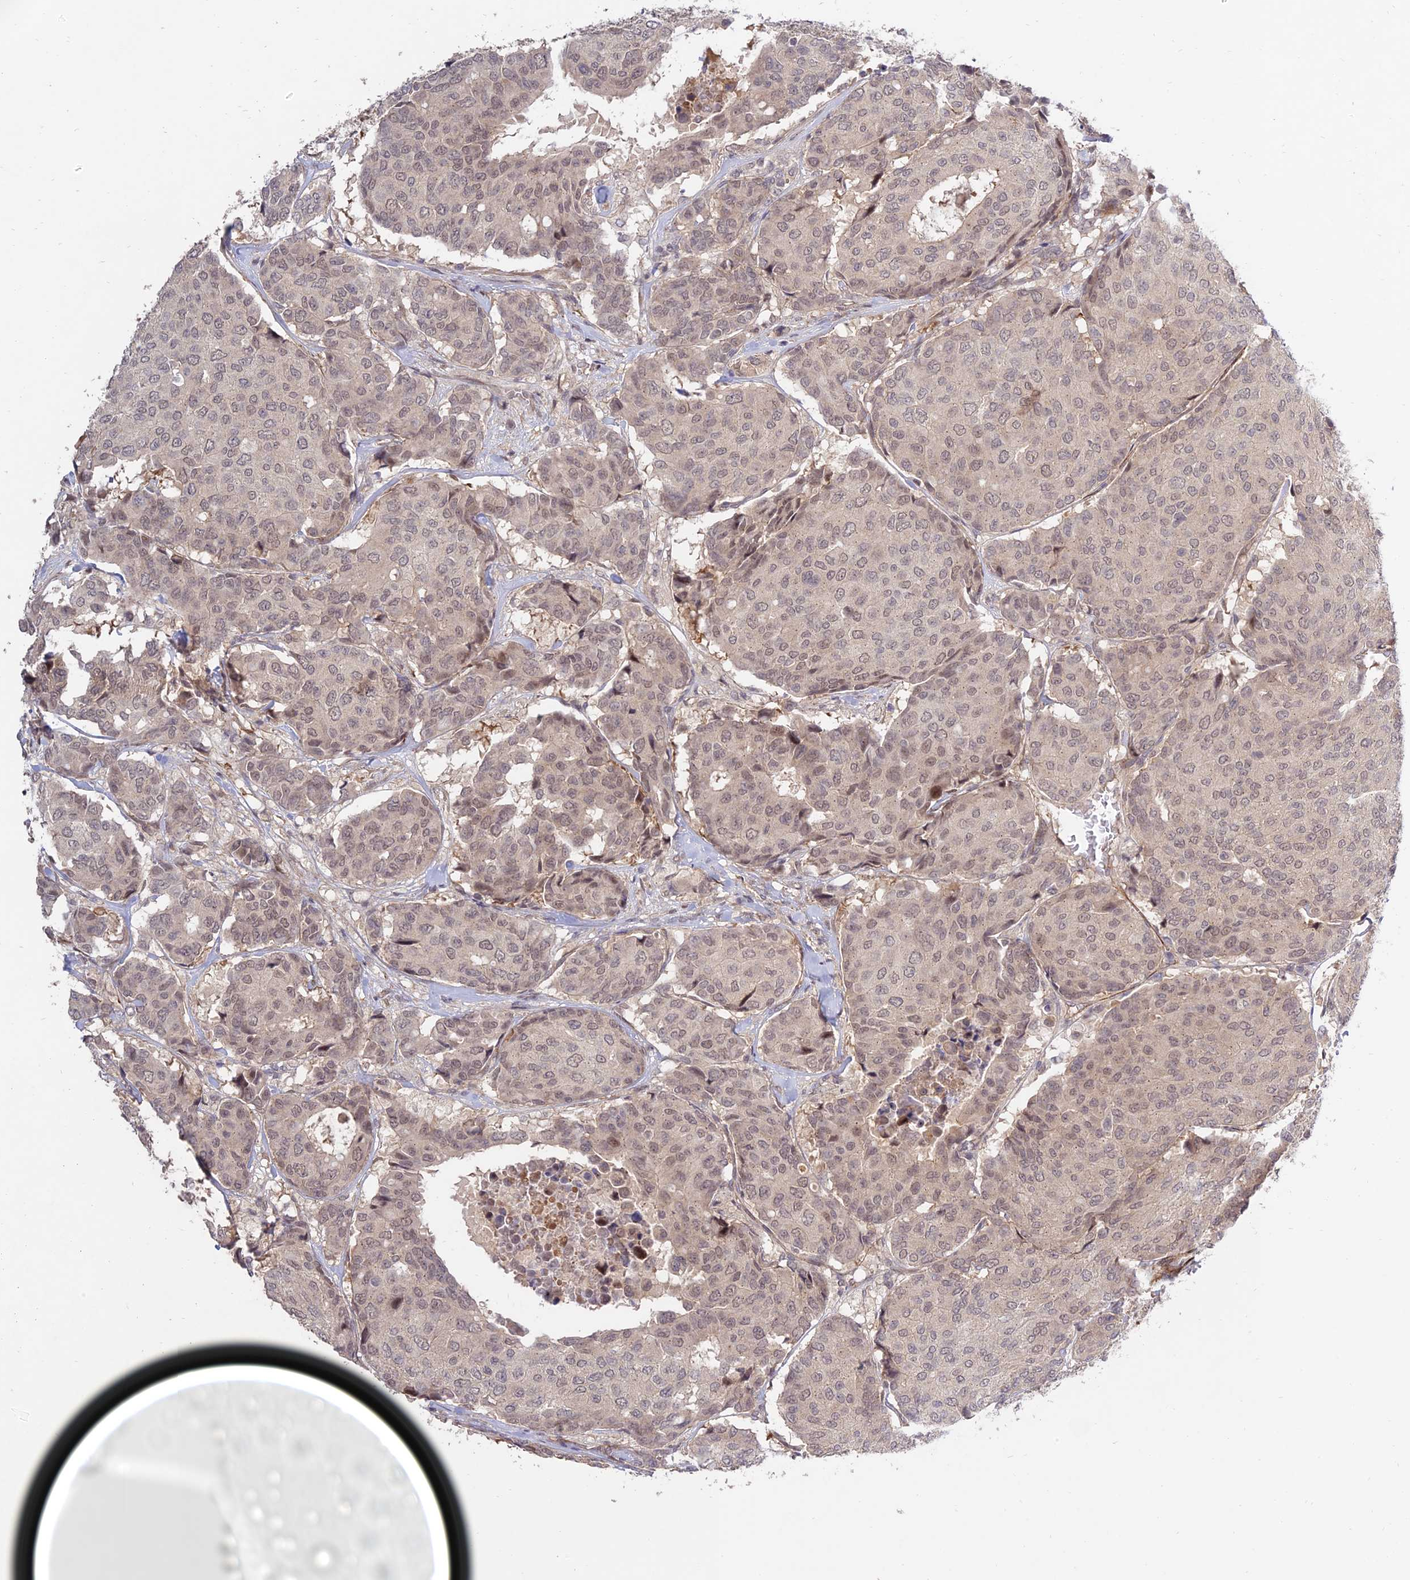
{"staining": {"intensity": "weak", "quantity": ">75%", "location": "nuclear"}, "tissue": "breast cancer", "cell_type": "Tumor cells", "image_type": "cancer", "snomed": [{"axis": "morphology", "description": "Duct carcinoma"}, {"axis": "topography", "description": "Breast"}], "caption": "Immunohistochemistry (IHC) histopathology image of human breast invasive ductal carcinoma stained for a protein (brown), which exhibits low levels of weak nuclear staining in approximately >75% of tumor cells.", "gene": "ZNF85", "patient": {"sex": "female", "age": 75}}